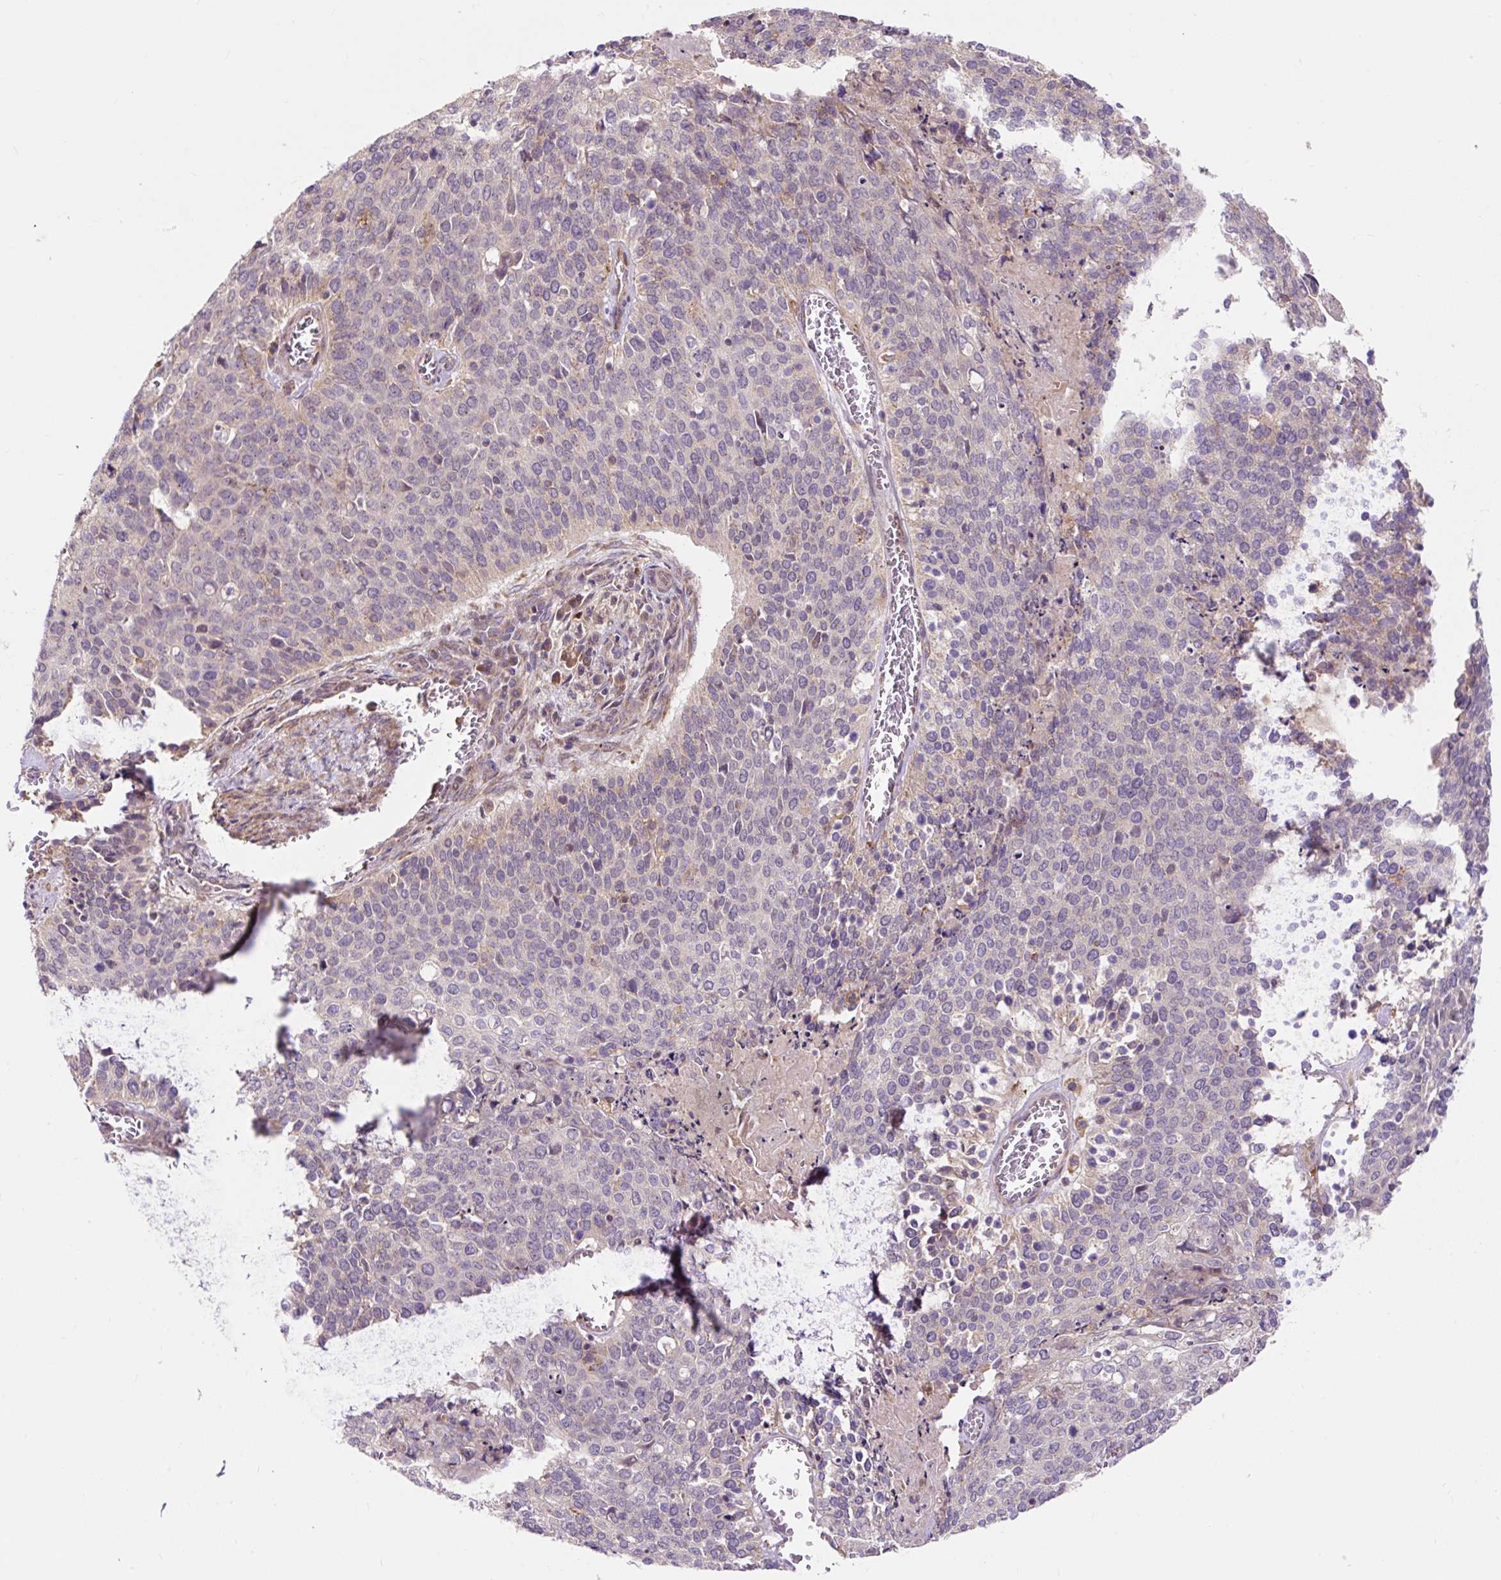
{"staining": {"intensity": "negative", "quantity": "none", "location": "none"}, "tissue": "cervical cancer", "cell_type": "Tumor cells", "image_type": "cancer", "snomed": [{"axis": "morphology", "description": "Squamous cell carcinoma, NOS"}, {"axis": "topography", "description": "Cervix"}], "caption": "The histopathology image exhibits no significant positivity in tumor cells of cervical cancer.", "gene": "TRIAP1", "patient": {"sex": "female", "age": 39}}